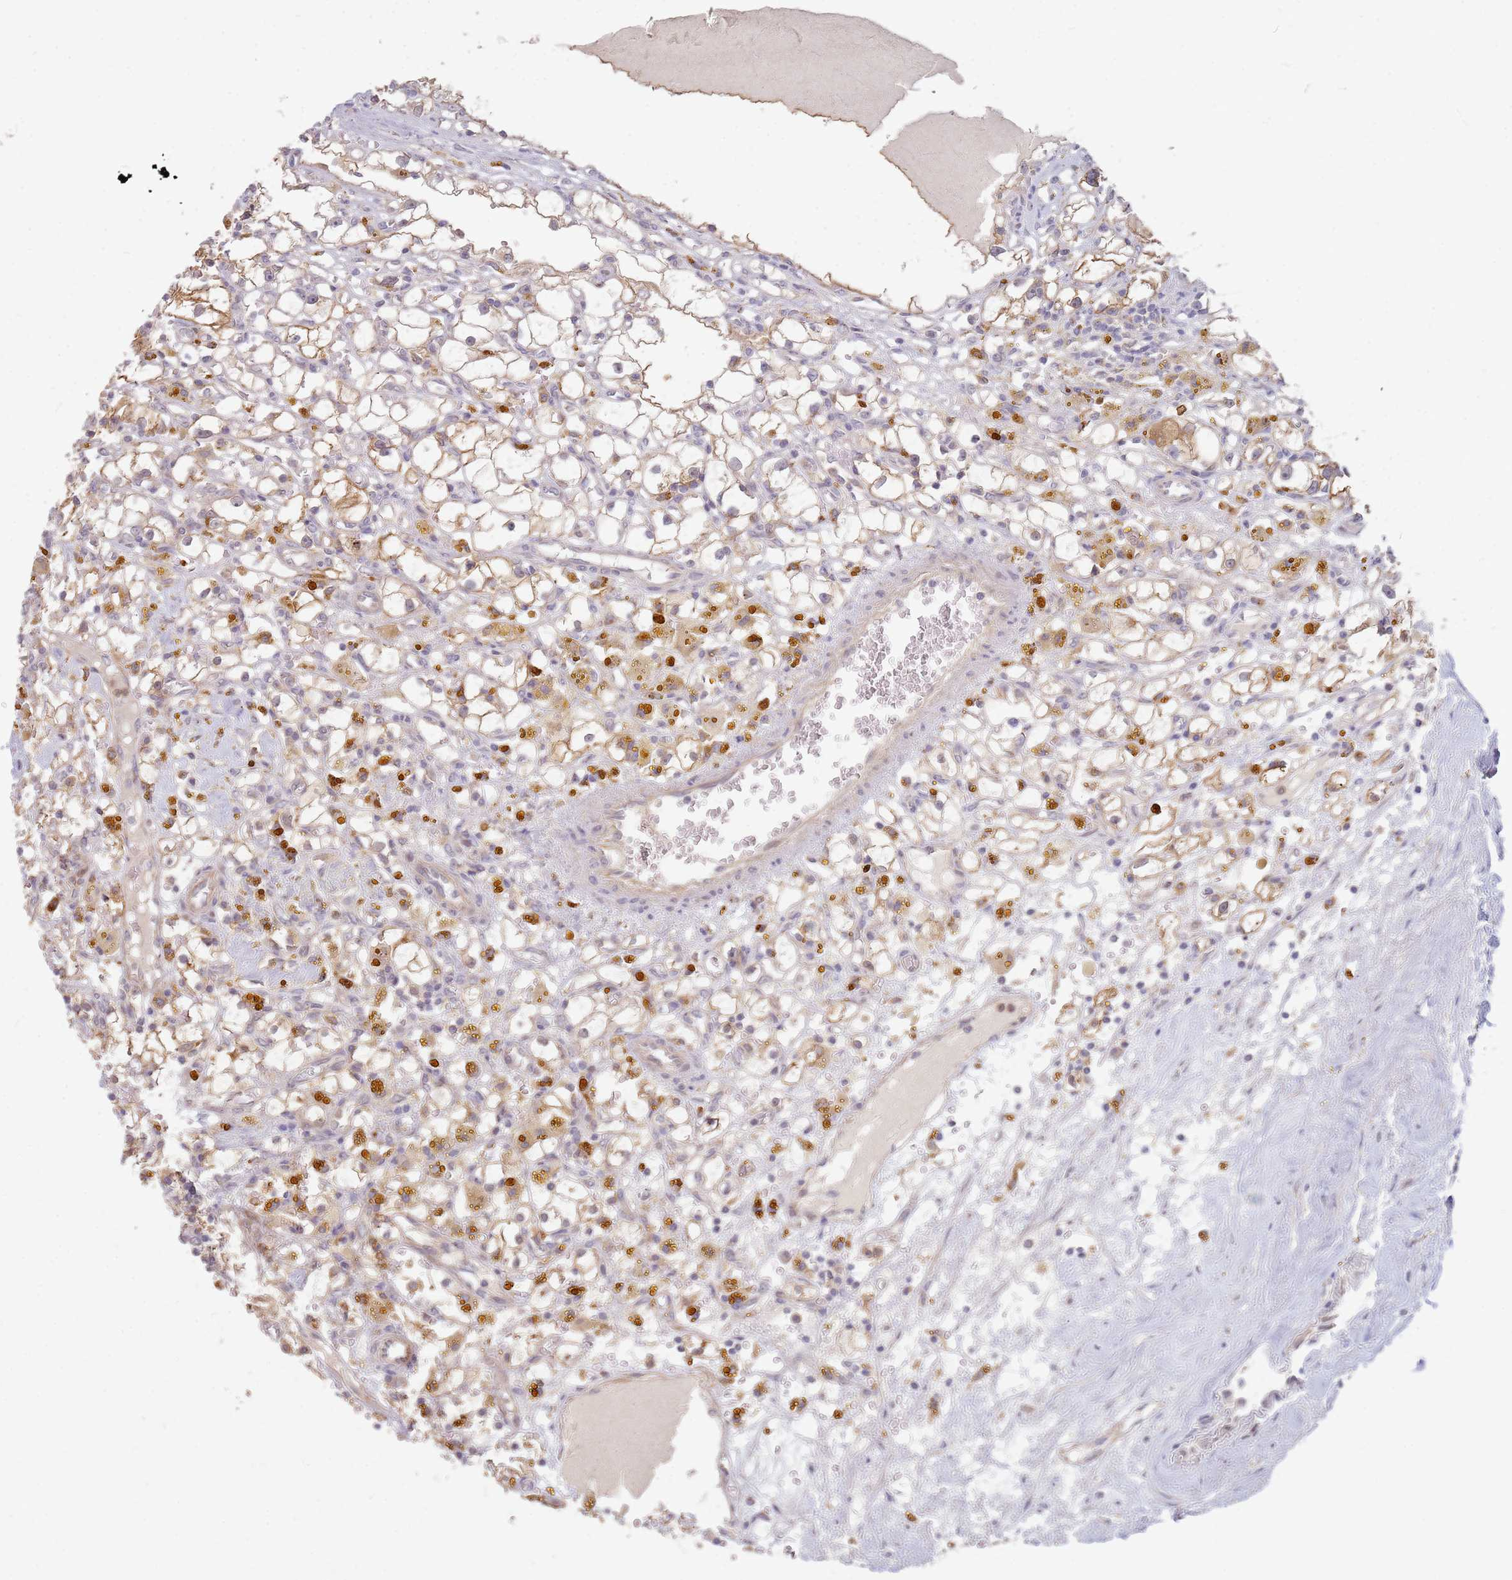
{"staining": {"intensity": "weak", "quantity": "<25%", "location": "cytoplasmic/membranous"}, "tissue": "renal cancer", "cell_type": "Tumor cells", "image_type": "cancer", "snomed": [{"axis": "morphology", "description": "Adenocarcinoma, NOS"}, {"axis": "topography", "description": "Kidney"}], "caption": "Renal cancer (adenocarcinoma) stained for a protein using IHC demonstrates no positivity tumor cells.", "gene": "MPEG1", "patient": {"sex": "male", "age": 56}}